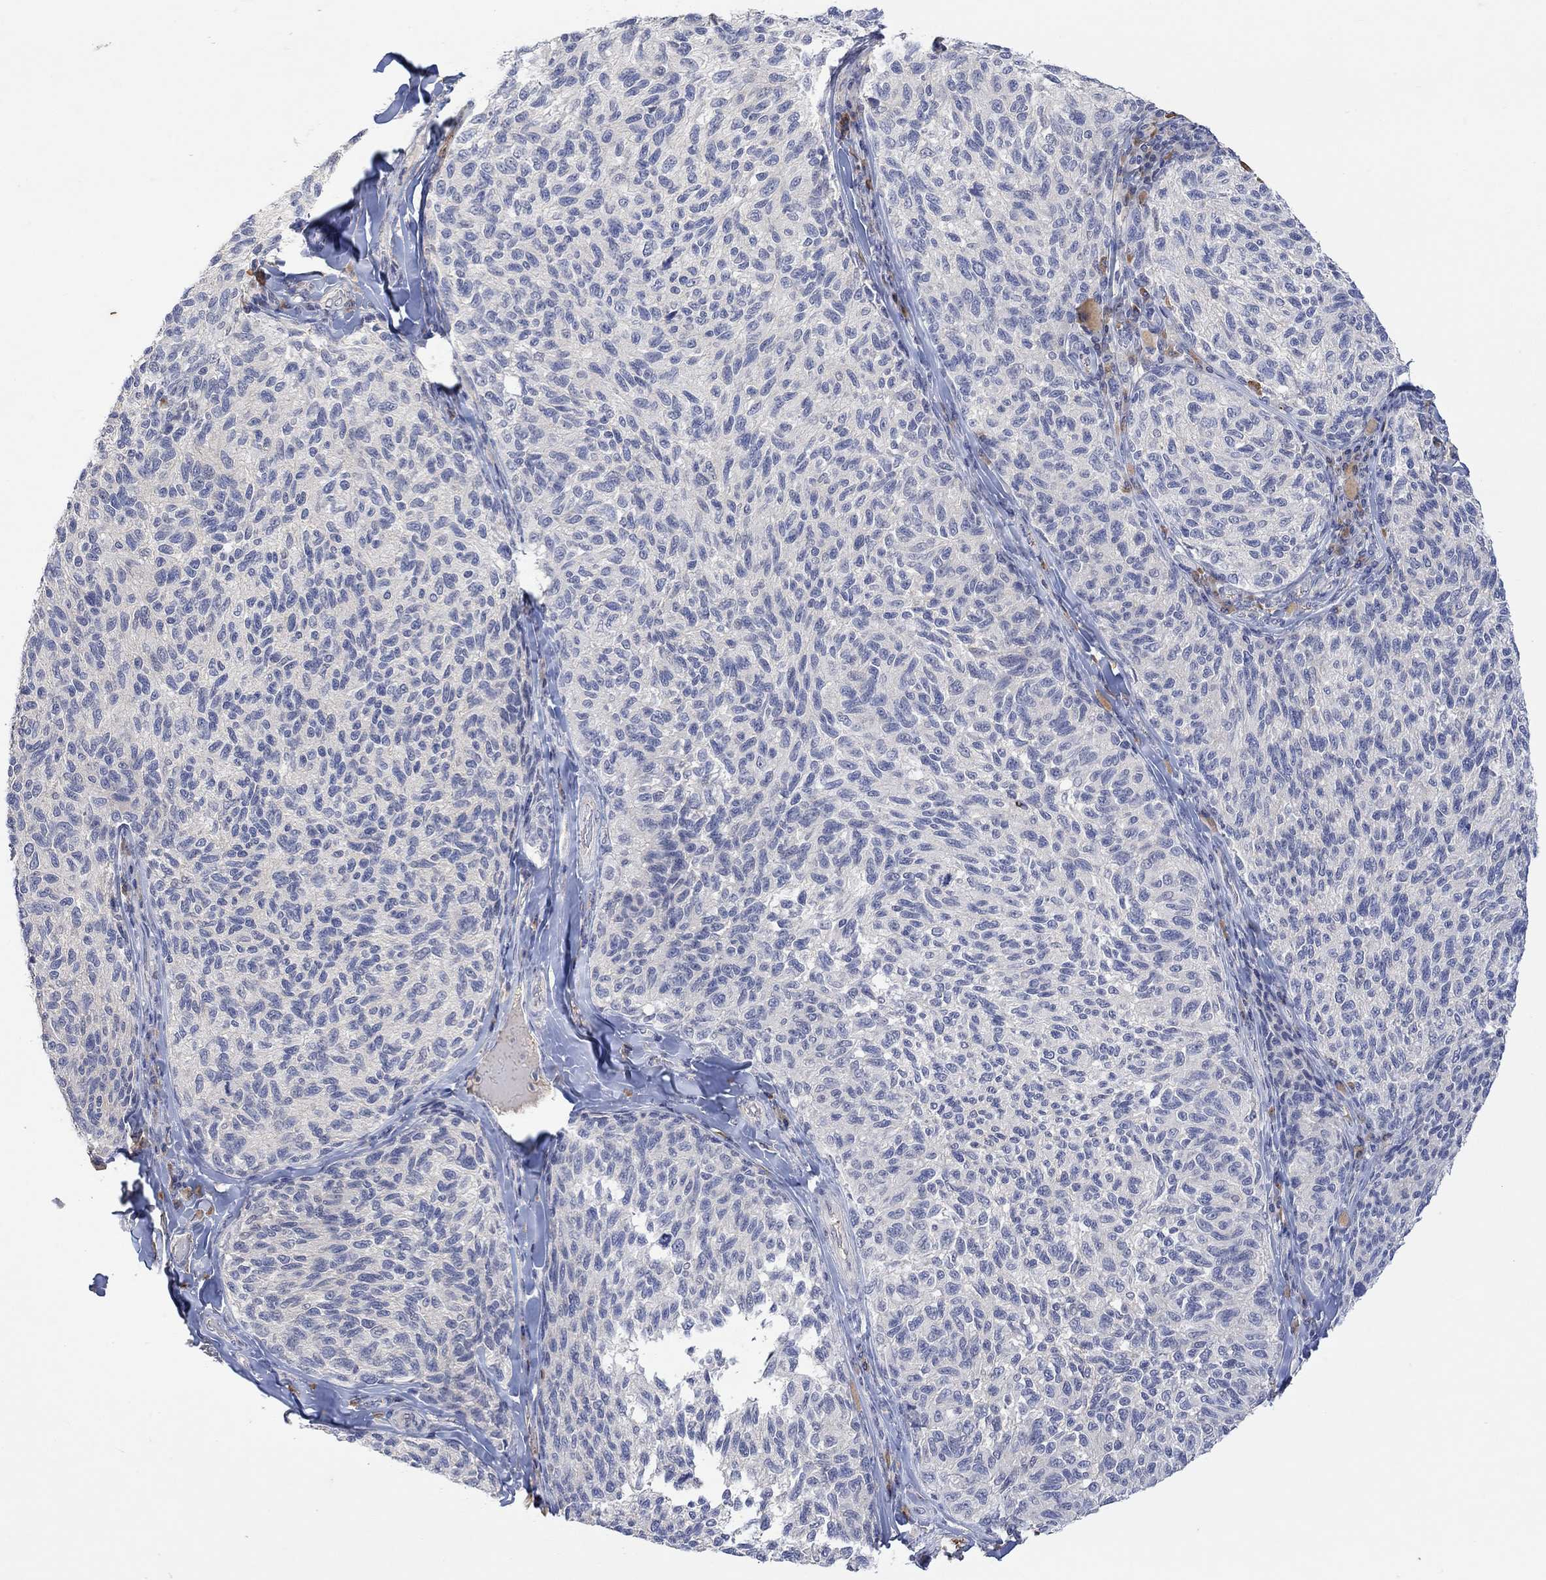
{"staining": {"intensity": "negative", "quantity": "none", "location": "none"}, "tissue": "melanoma", "cell_type": "Tumor cells", "image_type": "cancer", "snomed": [{"axis": "morphology", "description": "Malignant melanoma, NOS"}, {"axis": "topography", "description": "Skin"}], "caption": "Micrograph shows no protein expression in tumor cells of malignant melanoma tissue.", "gene": "MSTN", "patient": {"sex": "female", "age": 73}}